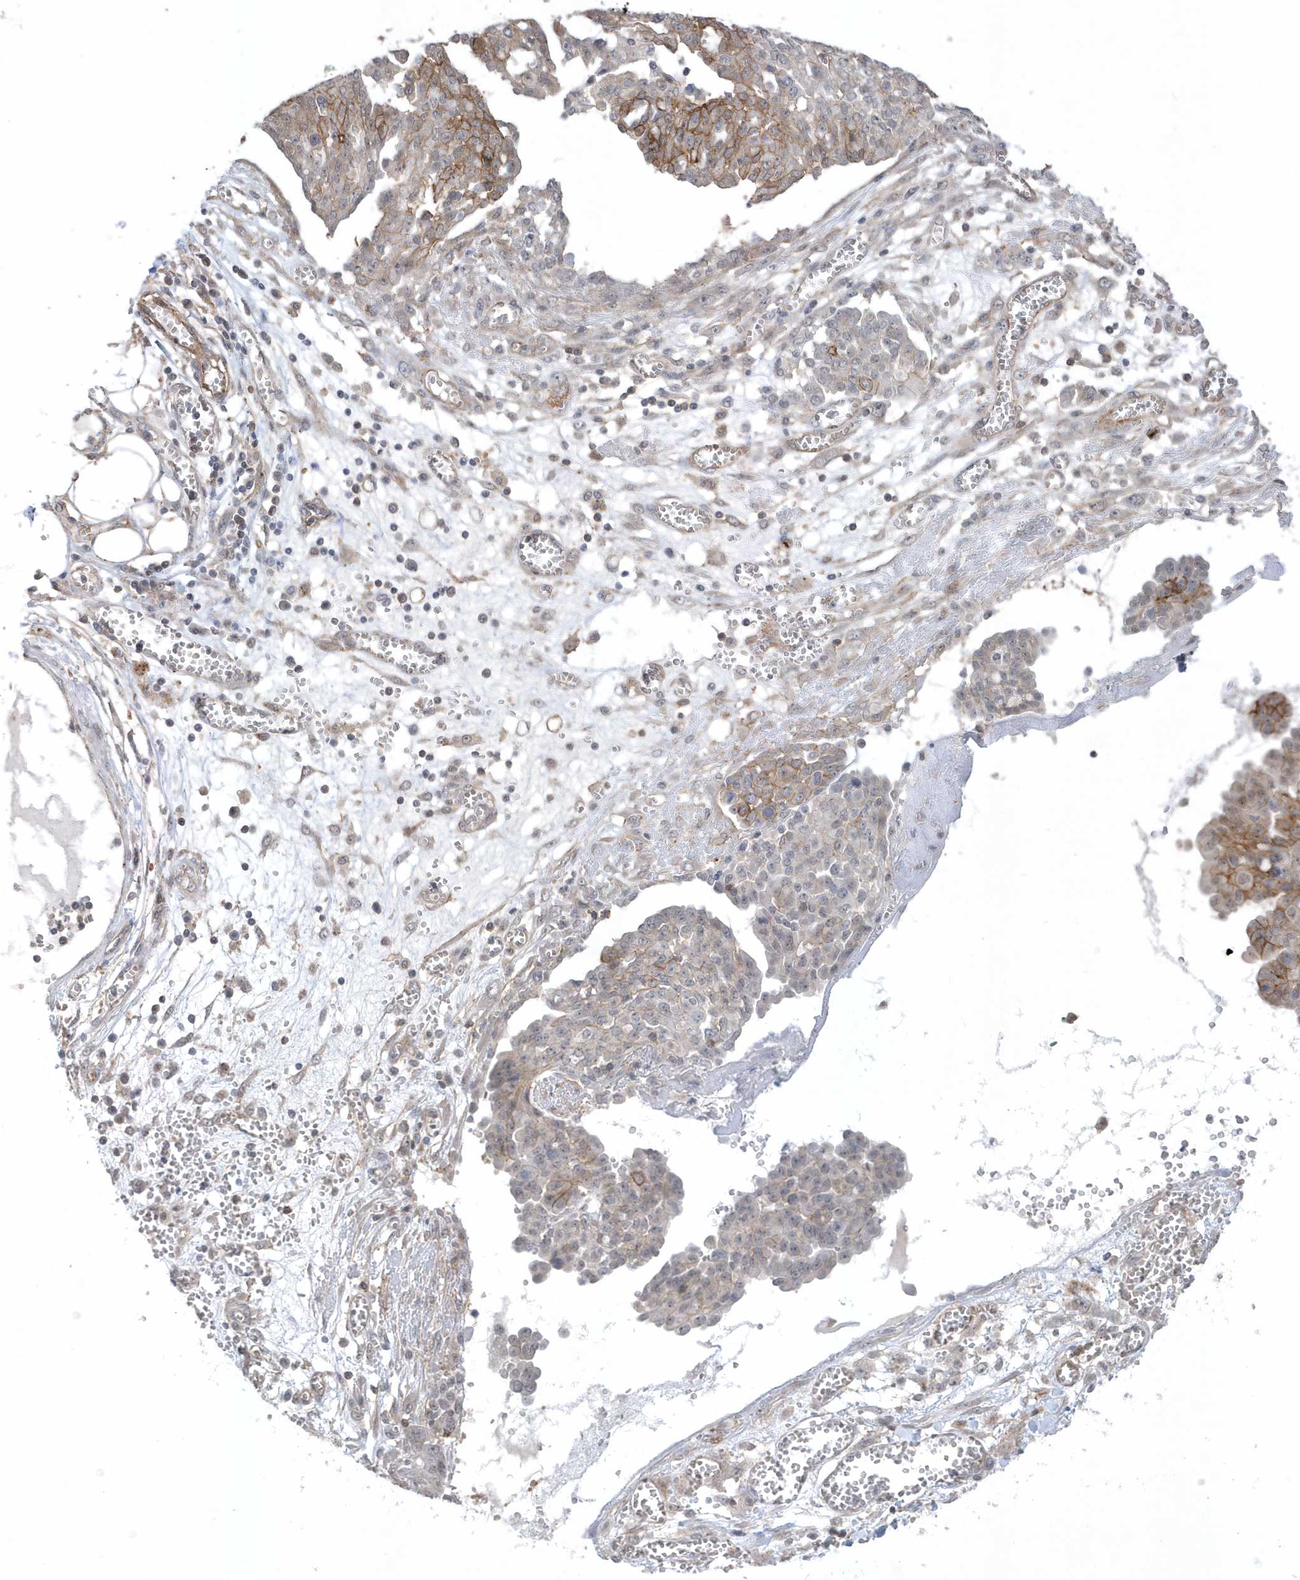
{"staining": {"intensity": "moderate", "quantity": "25%-75%", "location": "cytoplasmic/membranous"}, "tissue": "ovarian cancer", "cell_type": "Tumor cells", "image_type": "cancer", "snomed": [{"axis": "morphology", "description": "Cystadenocarcinoma, serous, NOS"}, {"axis": "topography", "description": "Soft tissue"}, {"axis": "topography", "description": "Ovary"}], "caption": "A medium amount of moderate cytoplasmic/membranous positivity is appreciated in approximately 25%-75% of tumor cells in ovarian cancer (serous cystadenocarcinoma) tissue.", "gene": "CRIP3", "patient": {"sex": "female", "age": 57}}